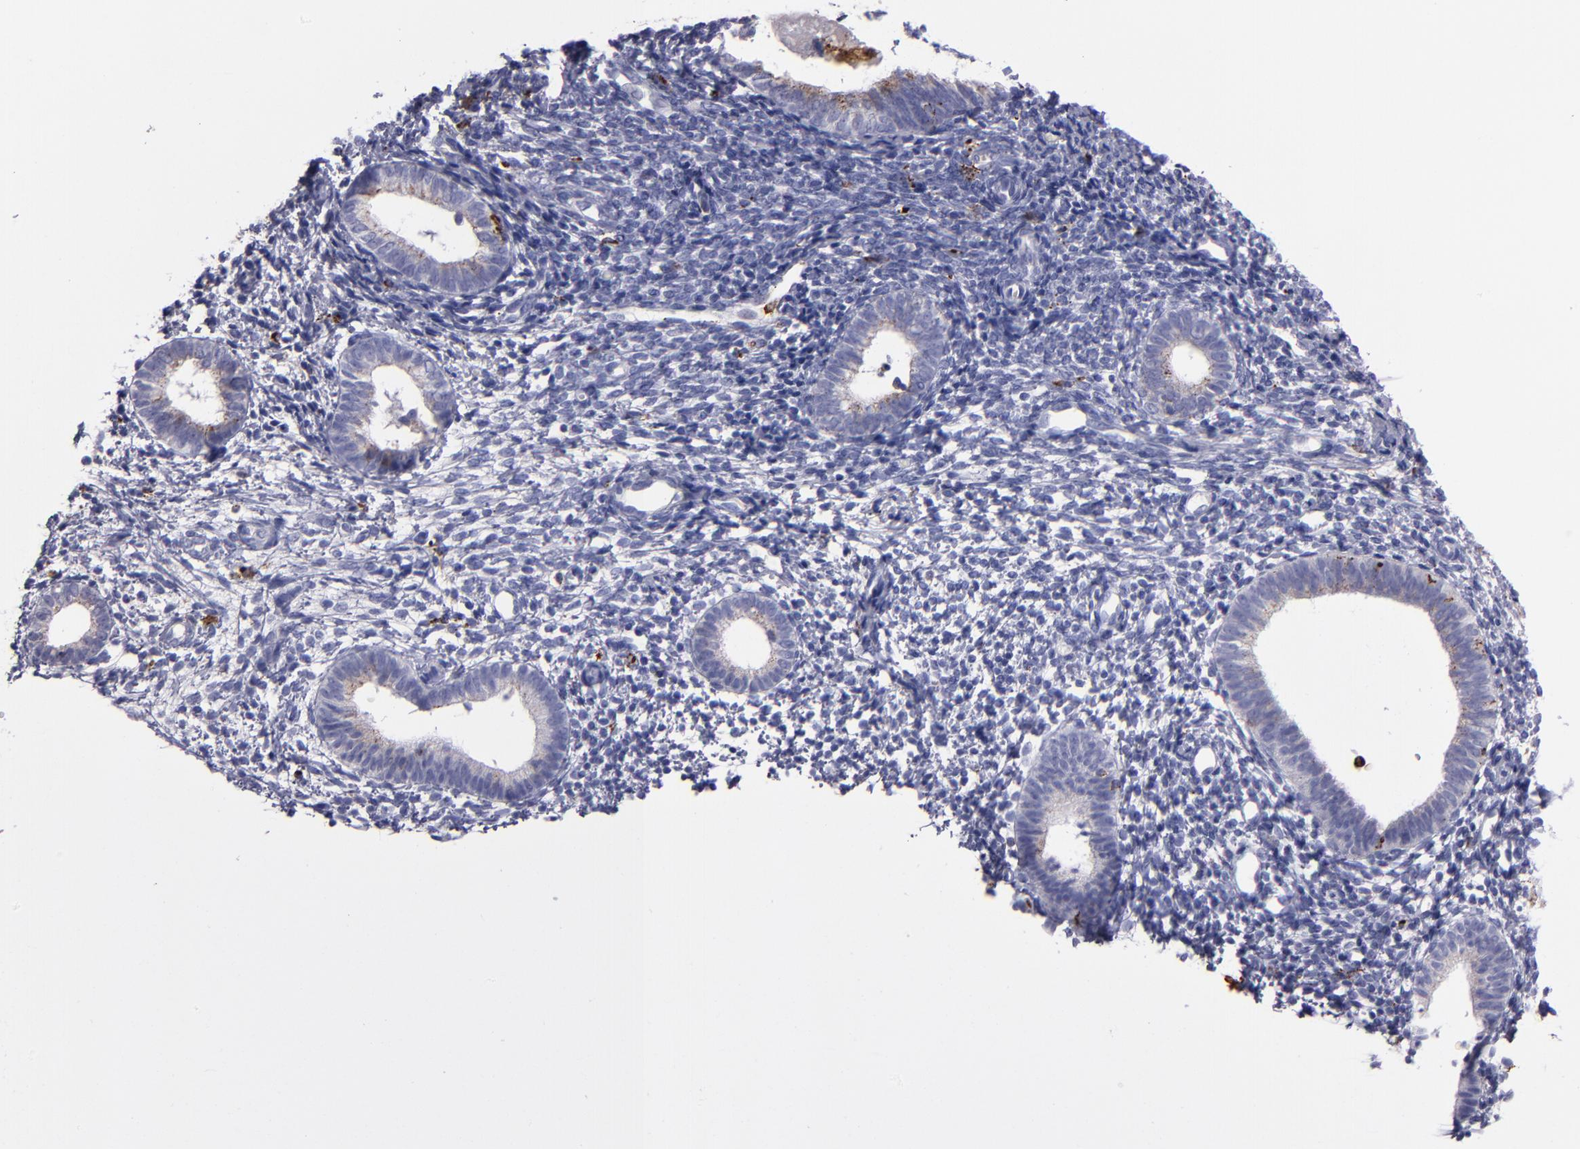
{"staining": {"intensity": "strong", "quantity": "<25%", "location": "nuclear"}, "tissue": "endometrium", "cell_type": "Cells in endometrial stroma", "image_type": "normal", "snomed": [{"axis": "morphology", "description": "Normal tissue, NOS"}, {"axis": "topography", "description": "Smooth muscle"}, {"axis": "topography", "description": "Endometrium"}], "caption": "This histopathology image displays IHC staining of benign endometrium, with medium strong nuclear staining in approximately <25% of cells in endometrial stroma.", "gene": "CTSS", "patient": {"sex": "female", "age": 57}}